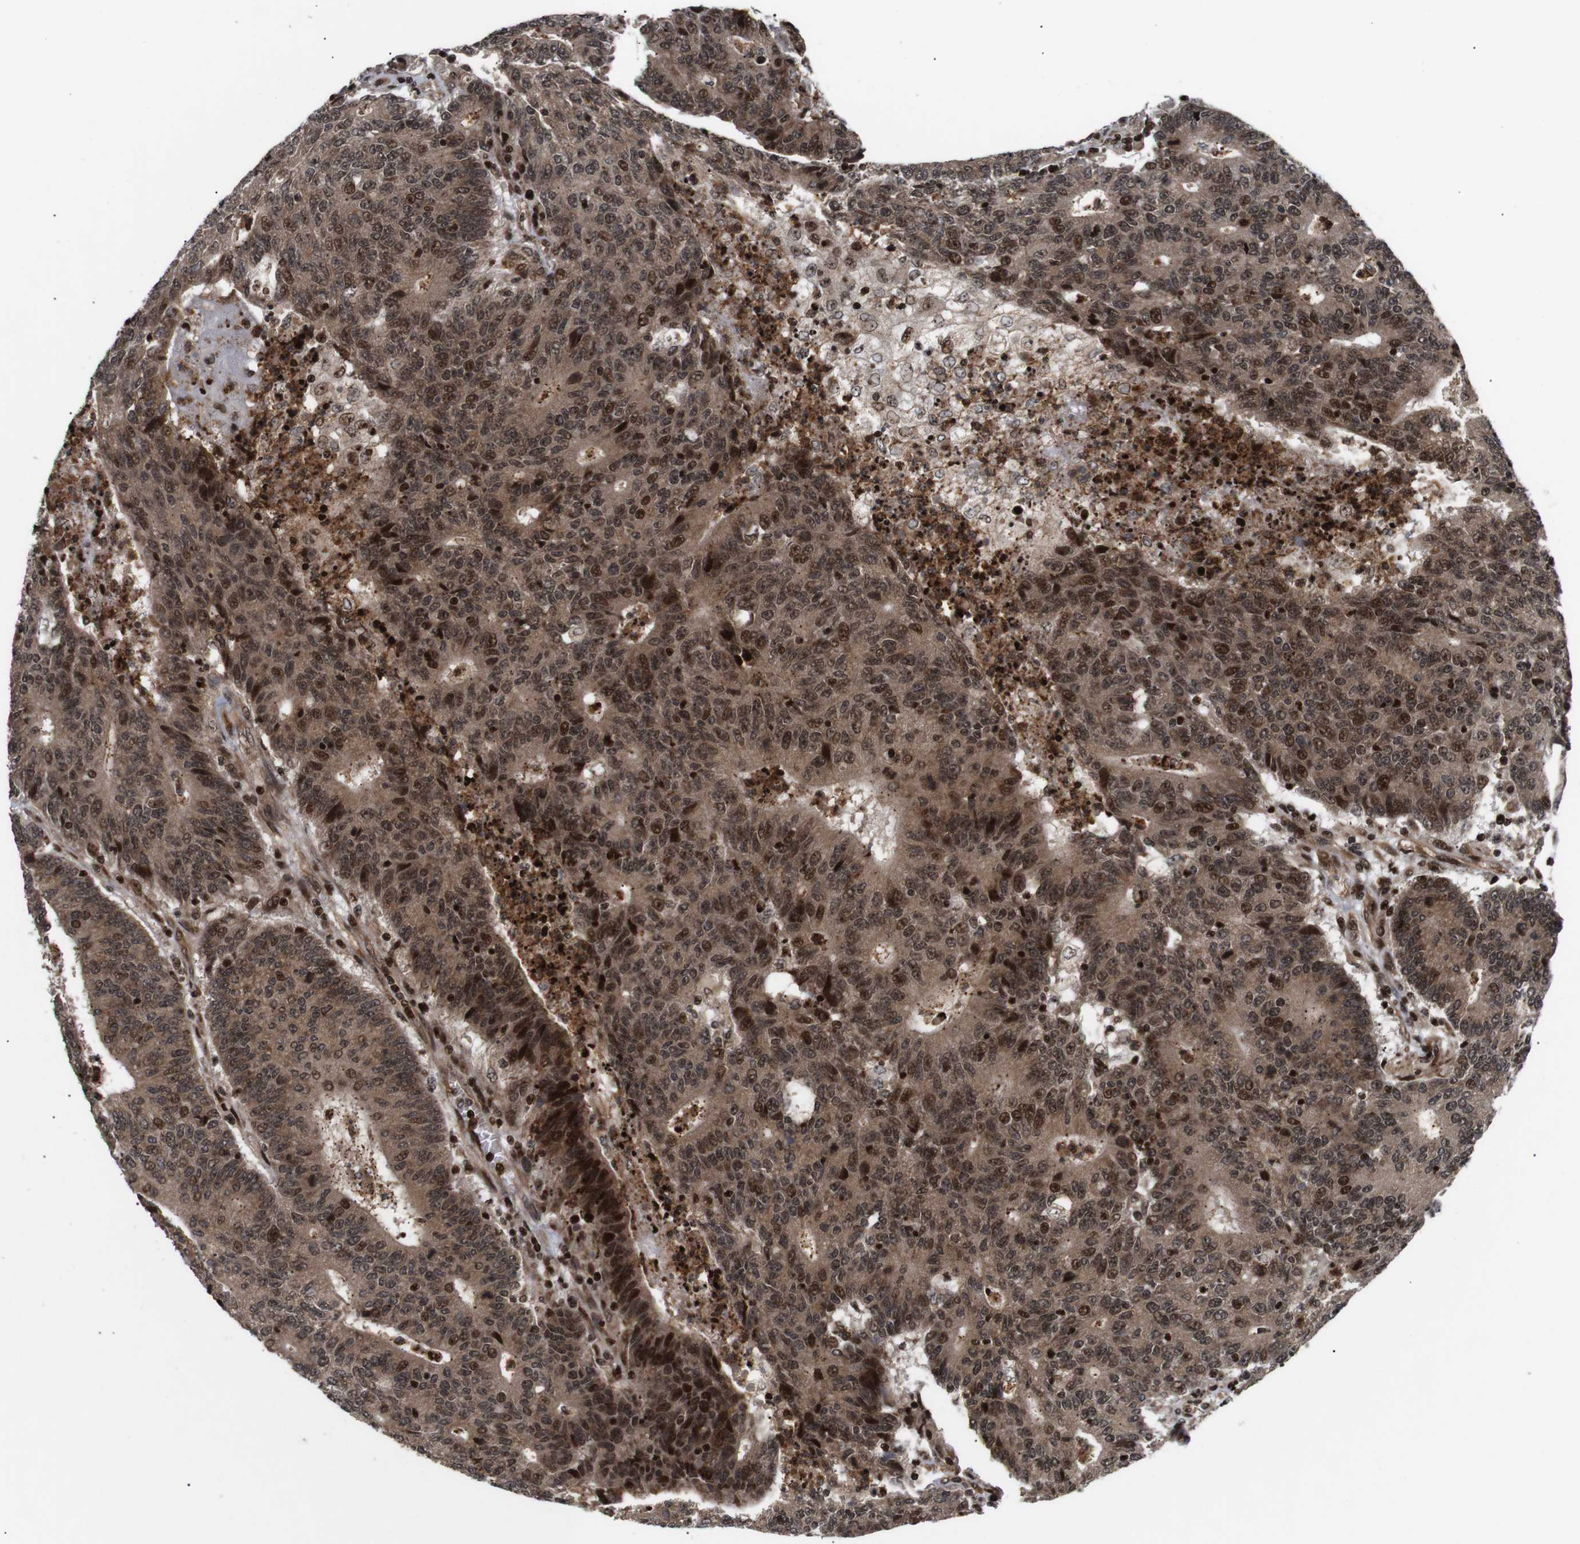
{"staining": {"intensity": "moderate", "quantity": ">75%", "location": "cytoplasmic/membranous,nuclear"}, "tissue": "colorectal cancer", "cell_type": "Tumor cells", "image_type": "cancer", "snomed": [{"axis": "morphology", "description": "Normal tissue, NOS"}, {"axis": "morphology", "description": "Adenocarcinoma, NOS"}, {"axis": "topography", "description": "Colon"}], "caption": "IHC (DAB (3,3'-diaminobenzidine)) staining of human colorectal cancer (adenocarcinoma) demonstrates moderate cytoplasmic/membranous and nuclear protein expression in about >75% of tumor cells. (DAB IHC, brown staining for protein, blue staining for nuclei).", "gene": "KIF23", "patient": {"sex": "female", "age": 75}}